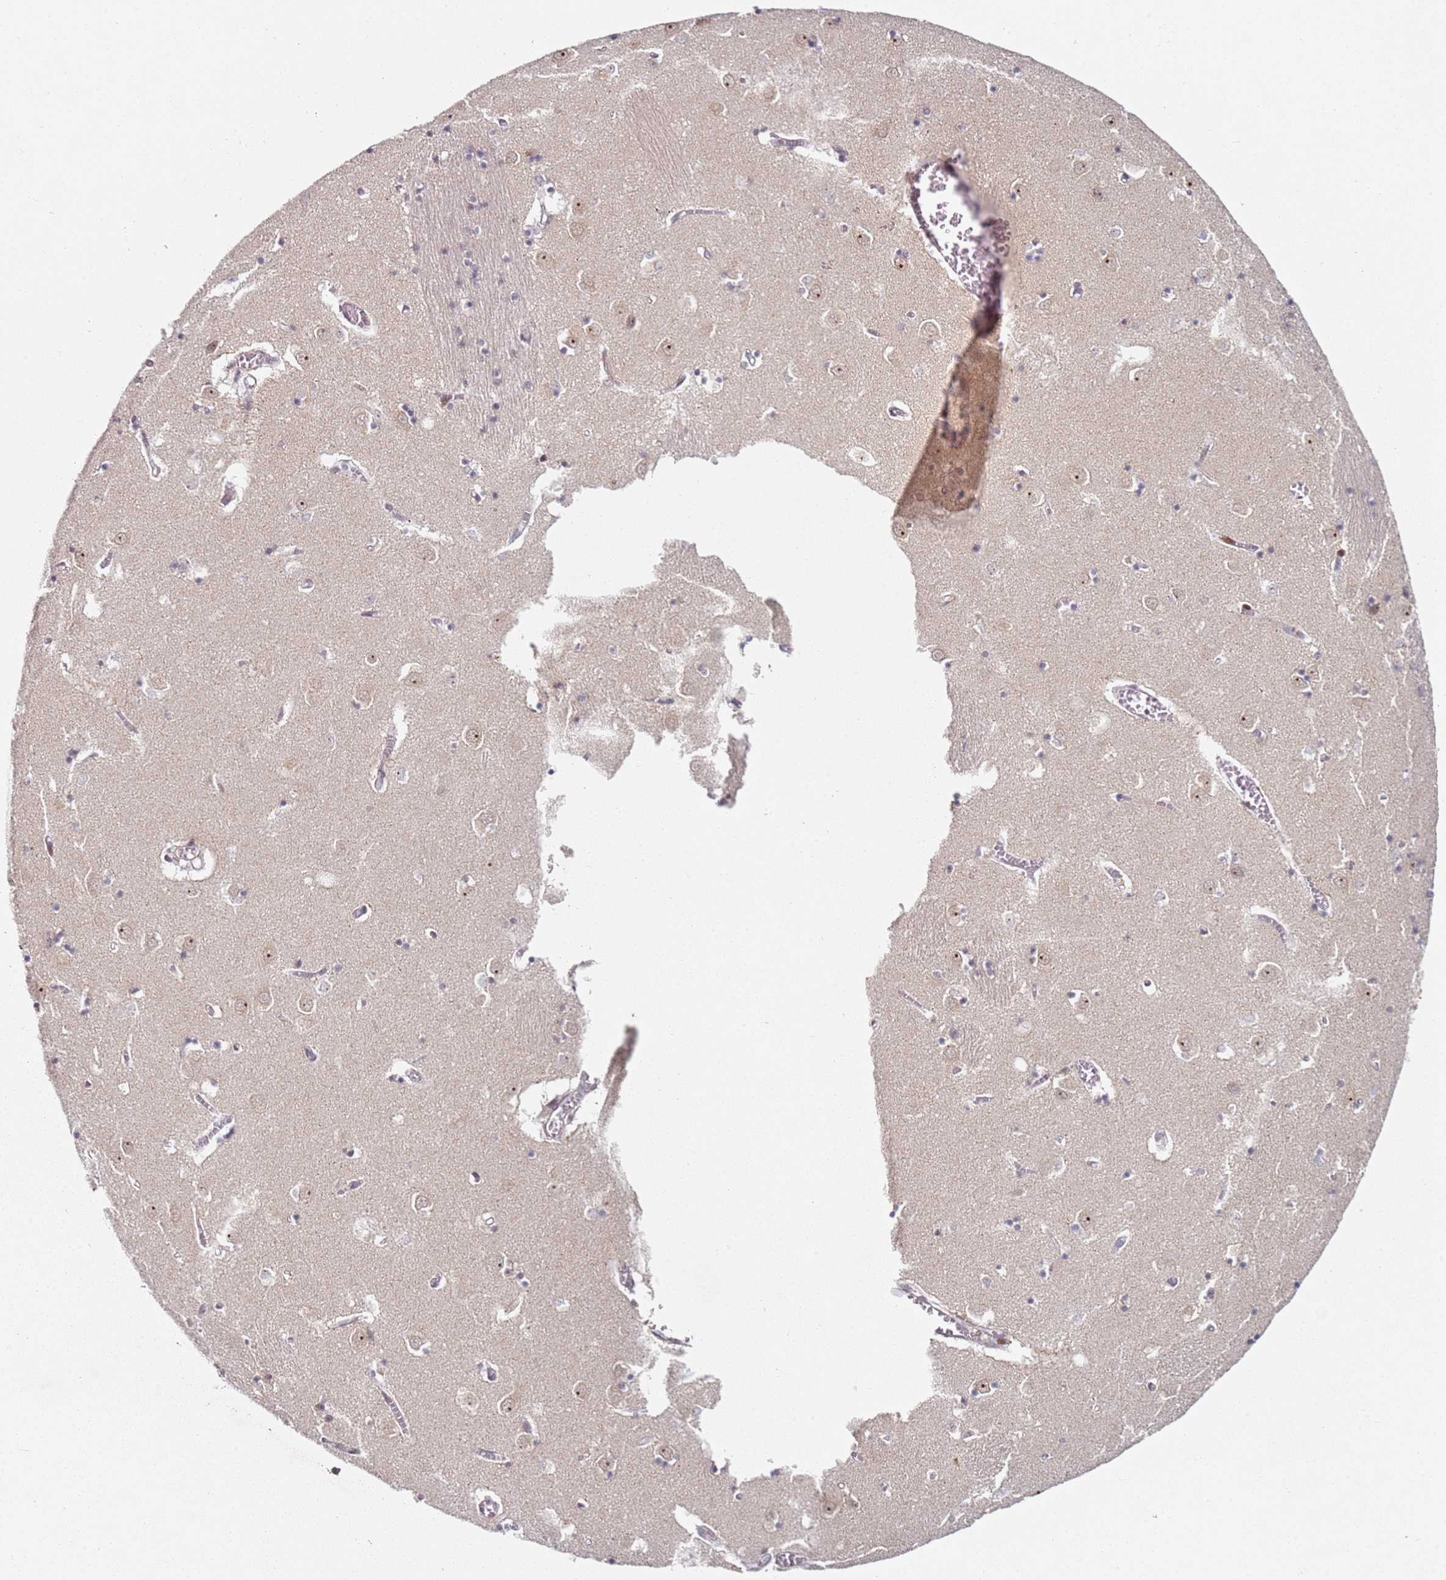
{"staining": {"intensity": "negative", "quantity": "none", "location": "none"}, "tissue": "caudate", "cell_type": "Glial cells", "image_type": "normal", "snomed": [{"axis": "morphology", "description": "Normal tissue, NOS"}, {"axis": "topography", "description": "Lateral ventricle wall"}], "caption": "Normal caudate was stained to show a protein in brown. There is no significant positivity in glial cells. Nuclei are stained in blue.", "gene": "ATF6B", "patient": {"sex": "male", "age": 70}}